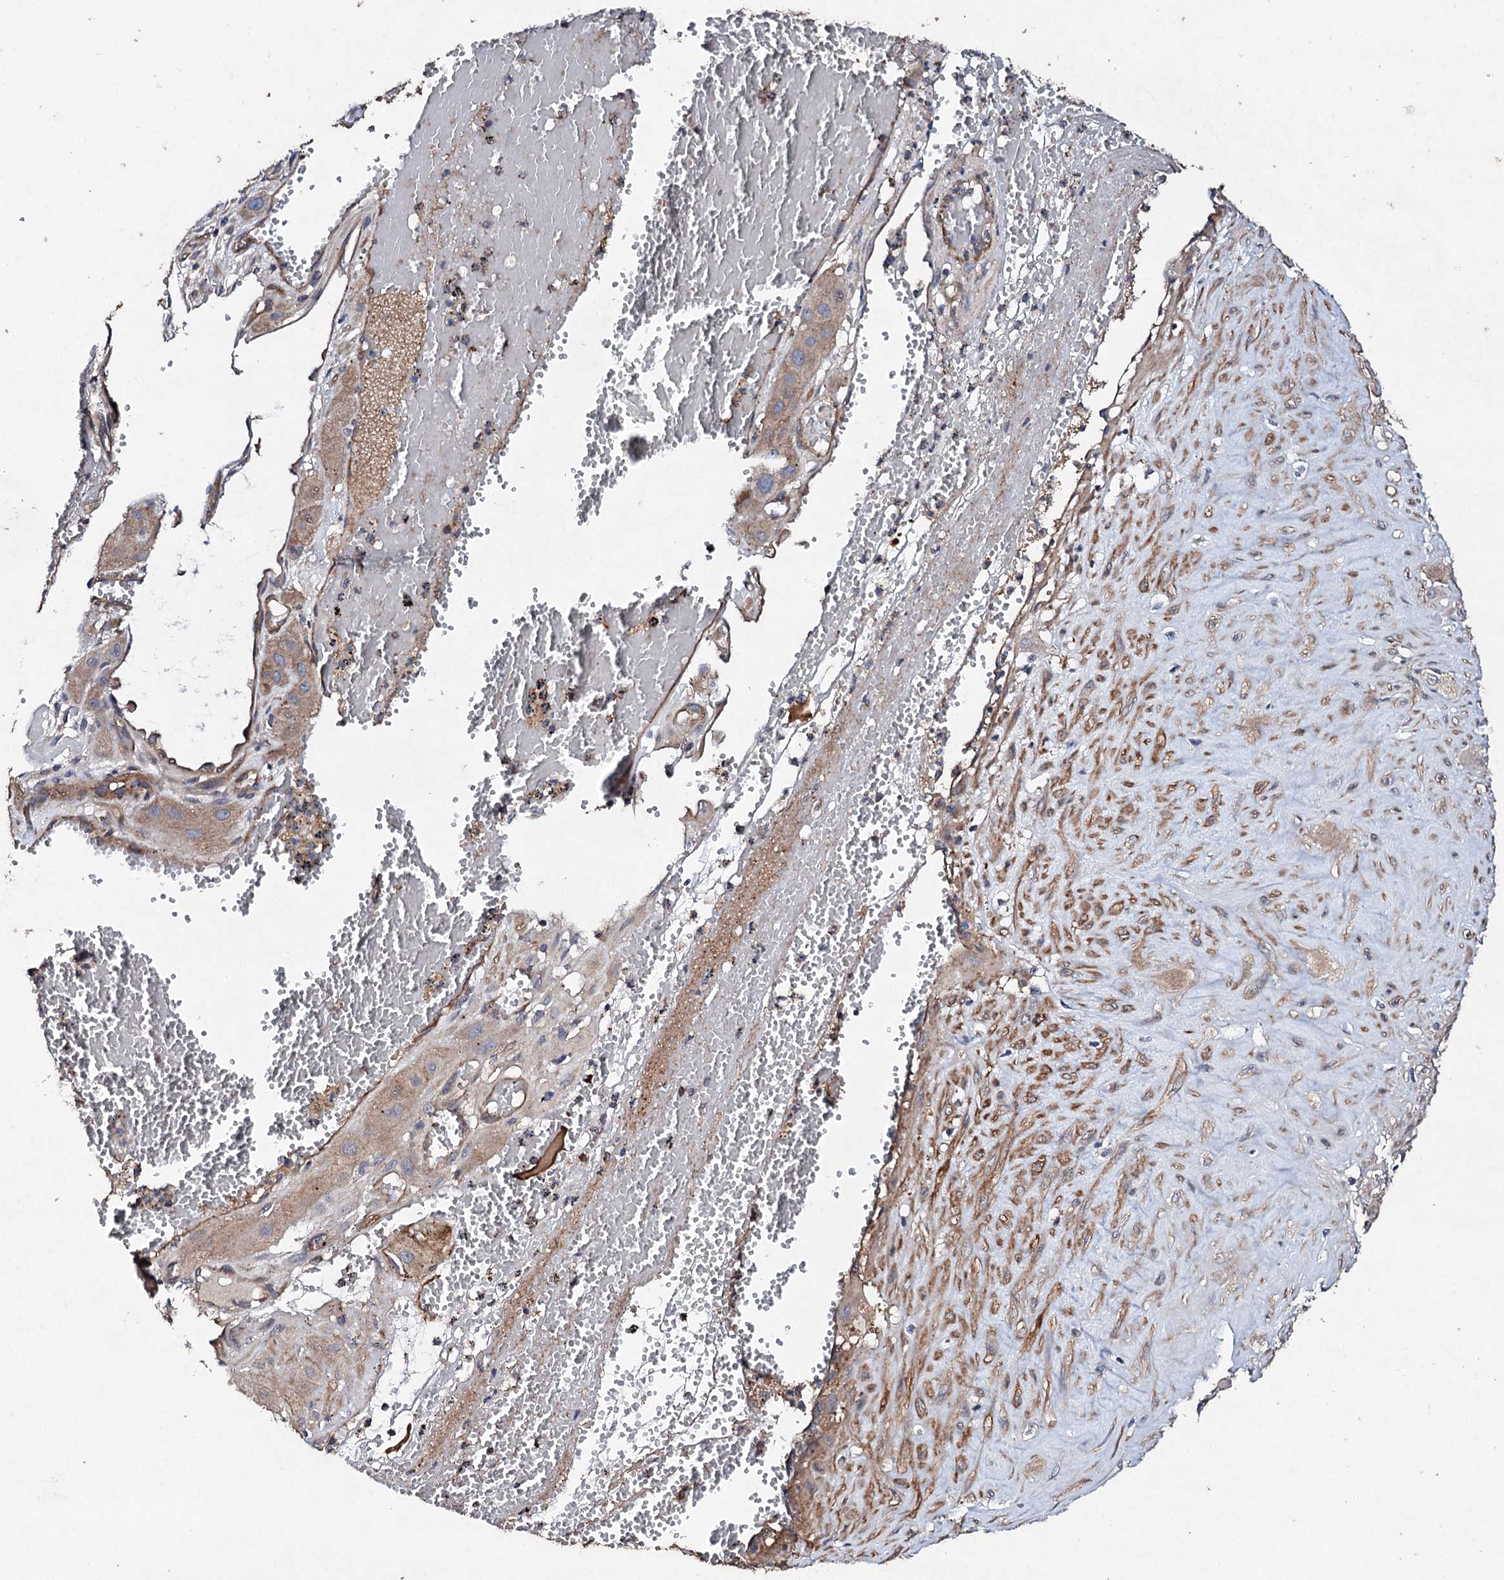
{"staining": {"intensity": "moderate", "quantity": ">75%", "location": "cytoplasmic/membranous"}, "tissue": "cervical cancer", "cell_type": "Tumor cells", "image_type": "cancer", "snomed": [{"axis": "morphology", "description": "Squamous cell carcinoma, NOS"}, {"axis": "topography", "description": "Cervix"}], "caption": "Cervical cancer (squamous cell carcinoma) stained with a protein marker demonstrates moderate staining in tumor cells.", "gene": "MOCOS", "patient": {"sex": "female", "age": 34}}